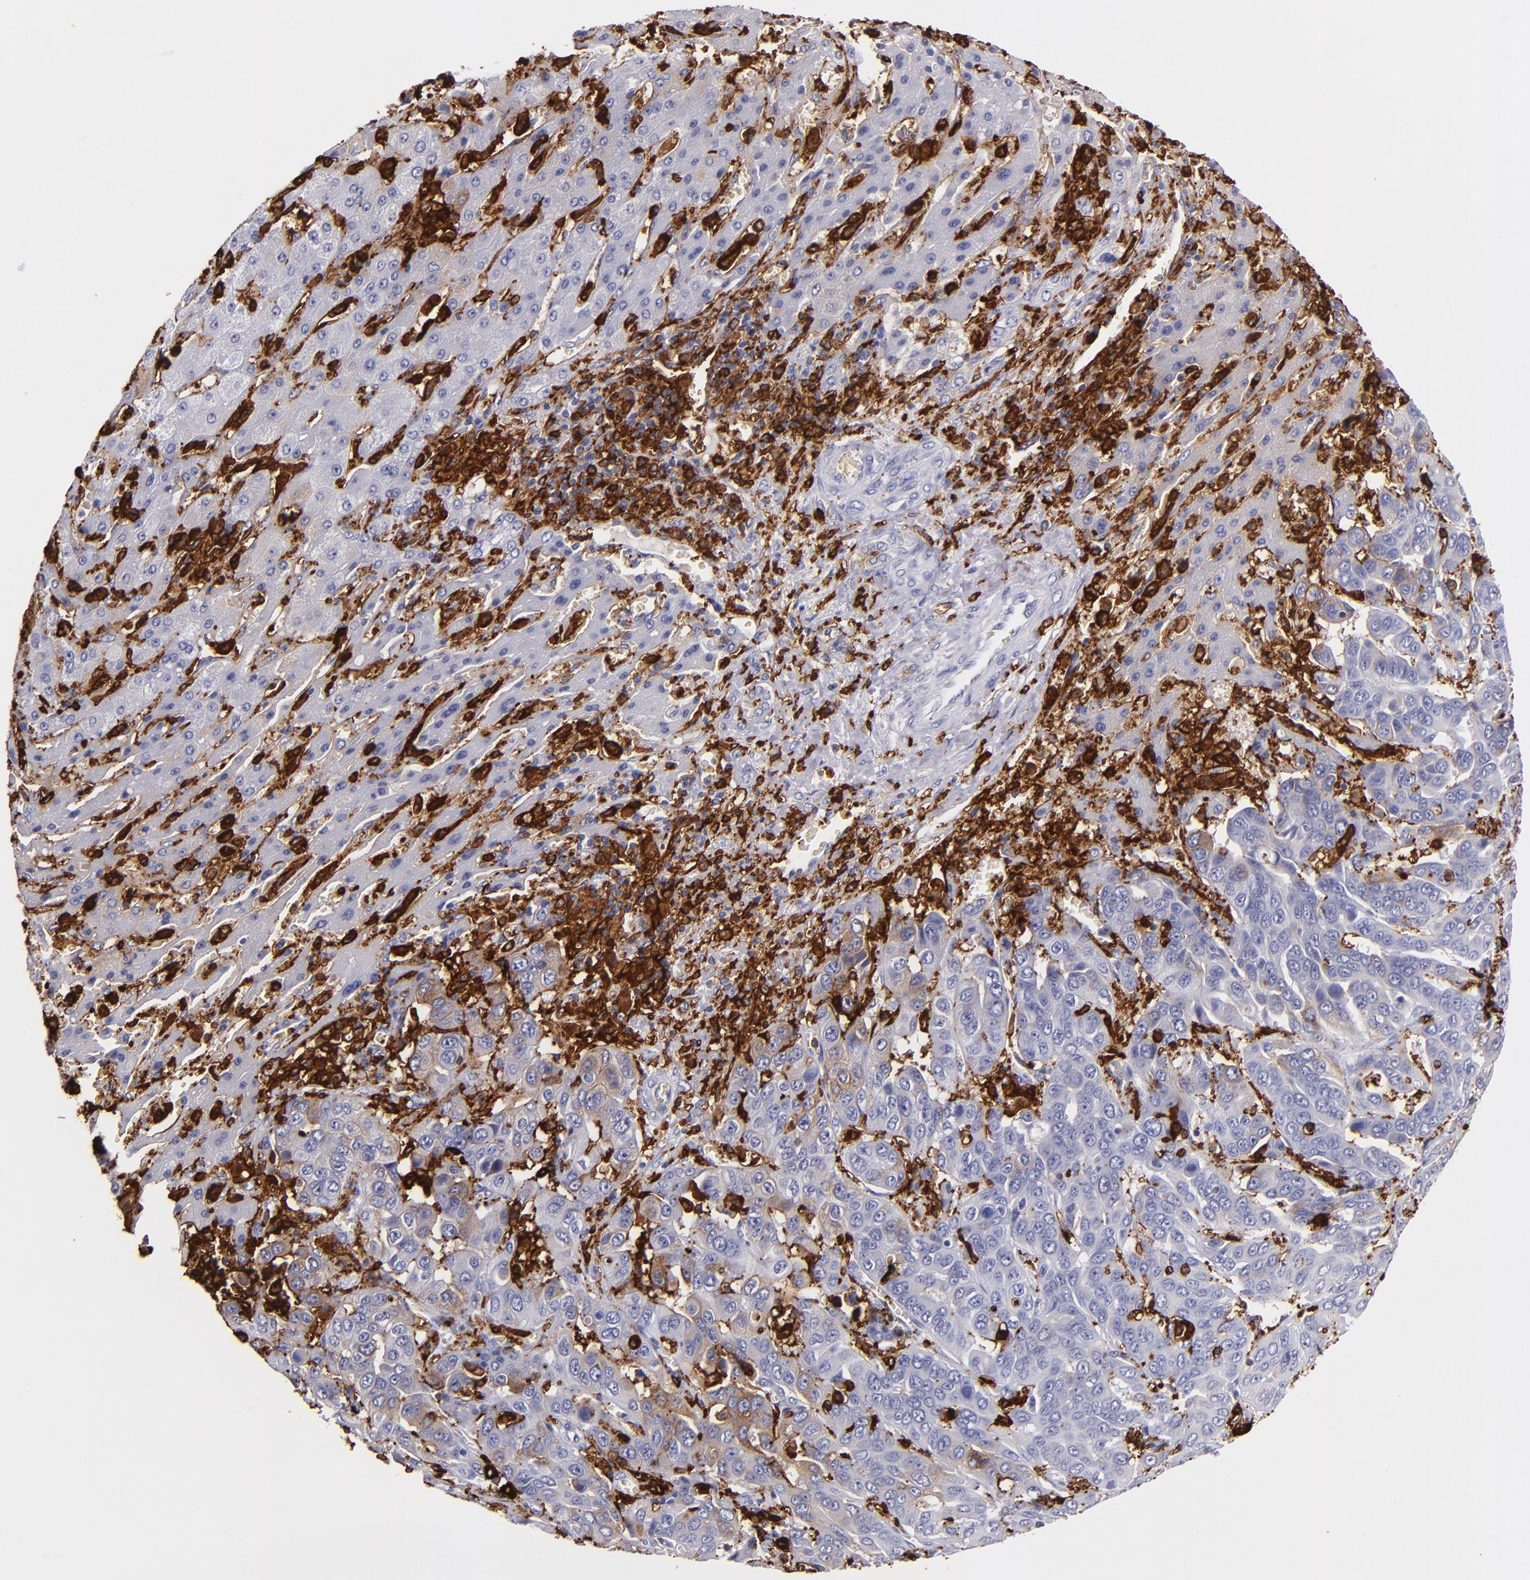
{"staining": {"intensity": "weak", "quantity": "<25%", "location": "cytoplasmic/membranous"}, "tissue": "liver cancer", "cell_type": "Tumor cells", "image_type": "cancer", "snomed": [{"axis": "morphology", "description": "Cholangiocarcinoma"}, {"axis": "topography", "description": "Liver"}], "caption": "Liver cancer (cholangiocarcinoma) was stained to show a protein in brown. There is no significant staining in tumor cells.", "gene": "HLA-DRA", "patient": {"sex": "female", "age": 52}}